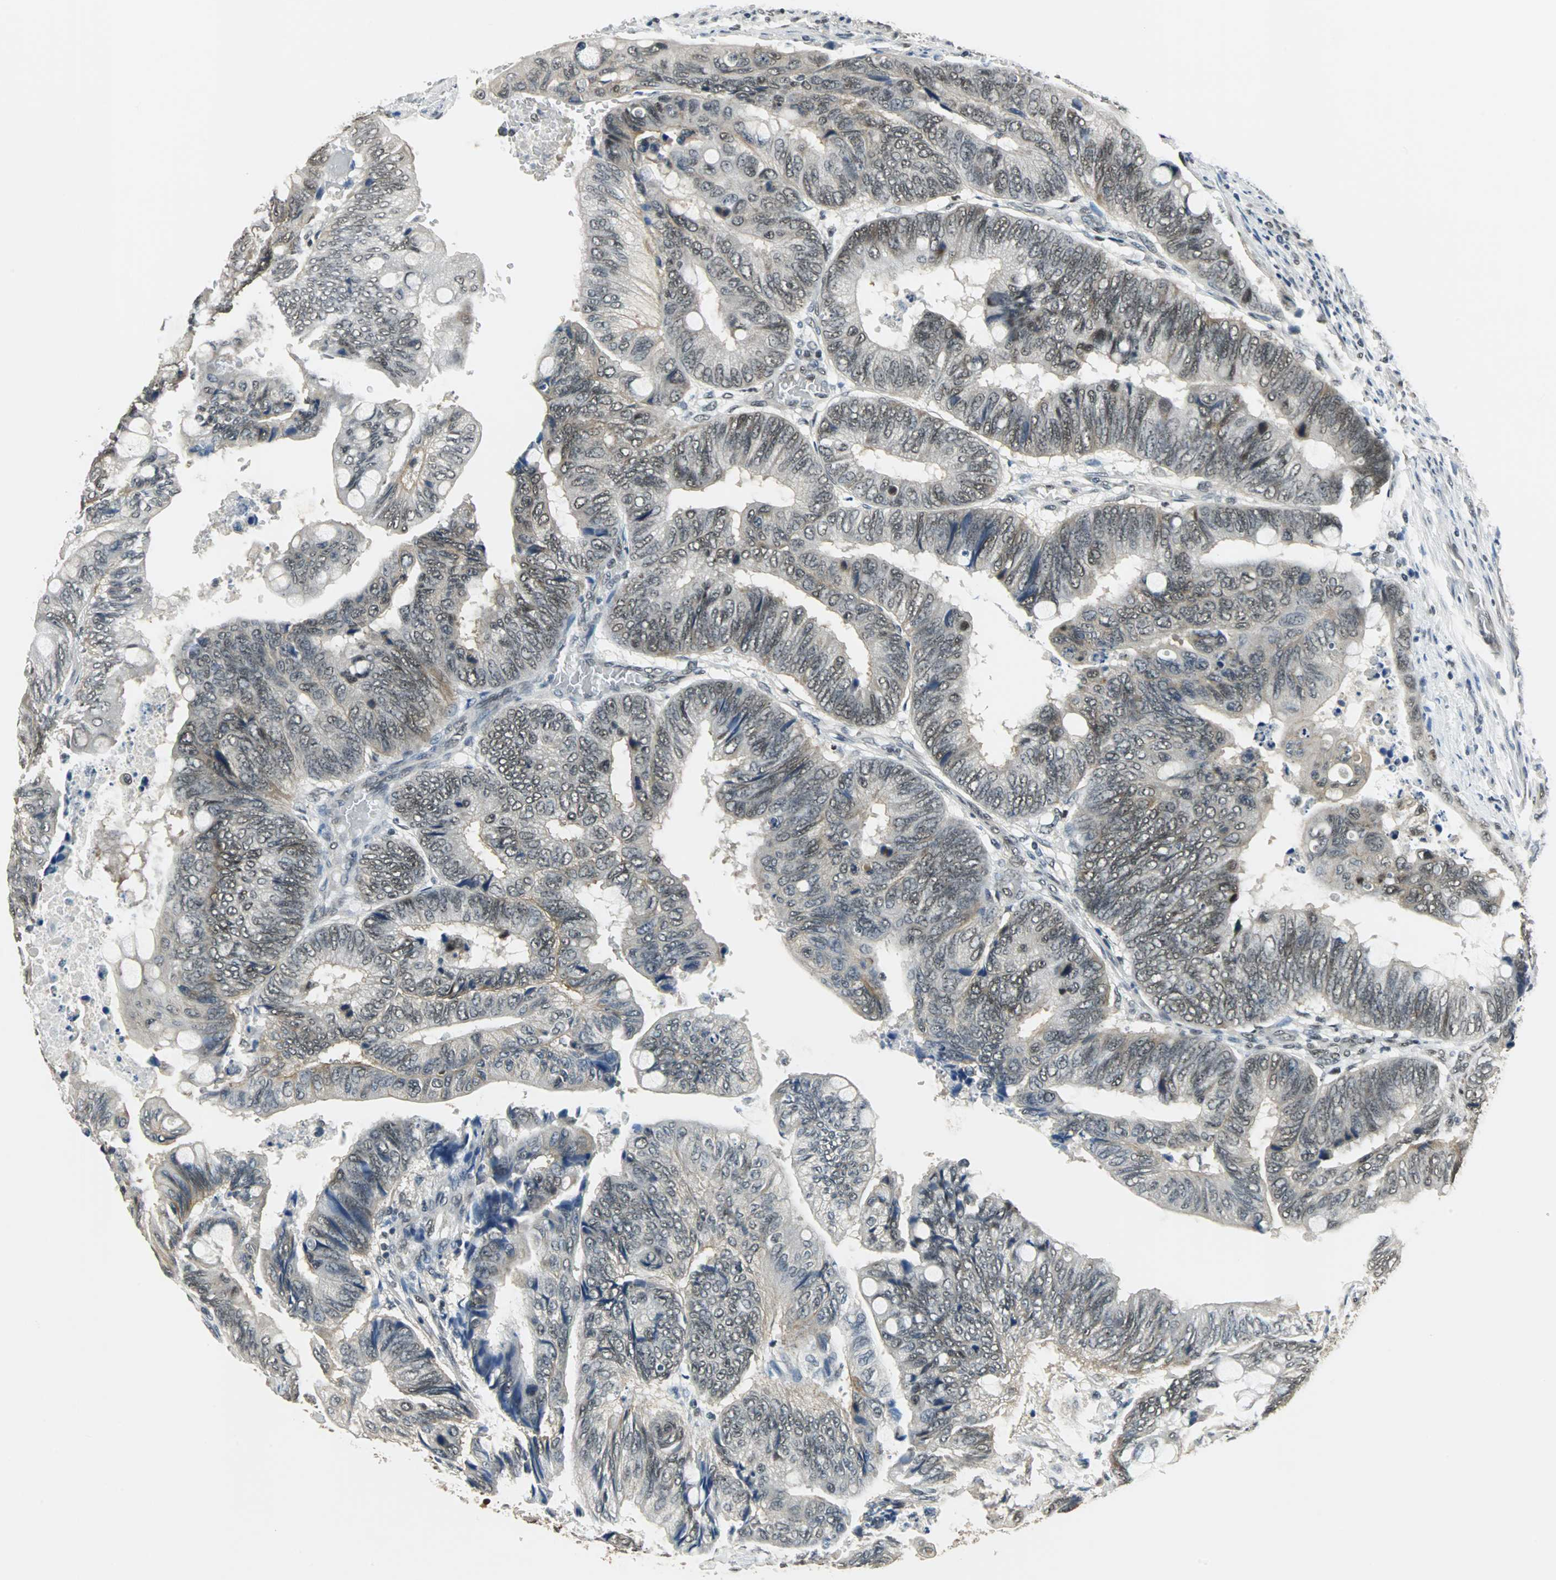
{"staining": {"intensity": "moderate", "quantity": "25%-75%", "location": "cytoplasmic/membranous,nuclear"}, "tissue": "colorectal cancer", "cell_type": "Tumor cells", "image_type": "cancer", "snomed": [{"axis": "morphology", "description": "Normal tissue, NOS"}, {"axis": "morphology", "description": "Adenocarcinoma, NOS"}, {"axis": "topography", "description": "Rectum"}, {"axis": "topography", "description": "Peripheral nerve tissue"}], "caption": "A micrograph of human adenocarcinoma (colorectal) stained for a protein displays moderate cytoplasmic/membranous and nuclear brown staining in tumor cells.", "gene": "RBM14", "patient": {"sex": "male", "age": 92}}